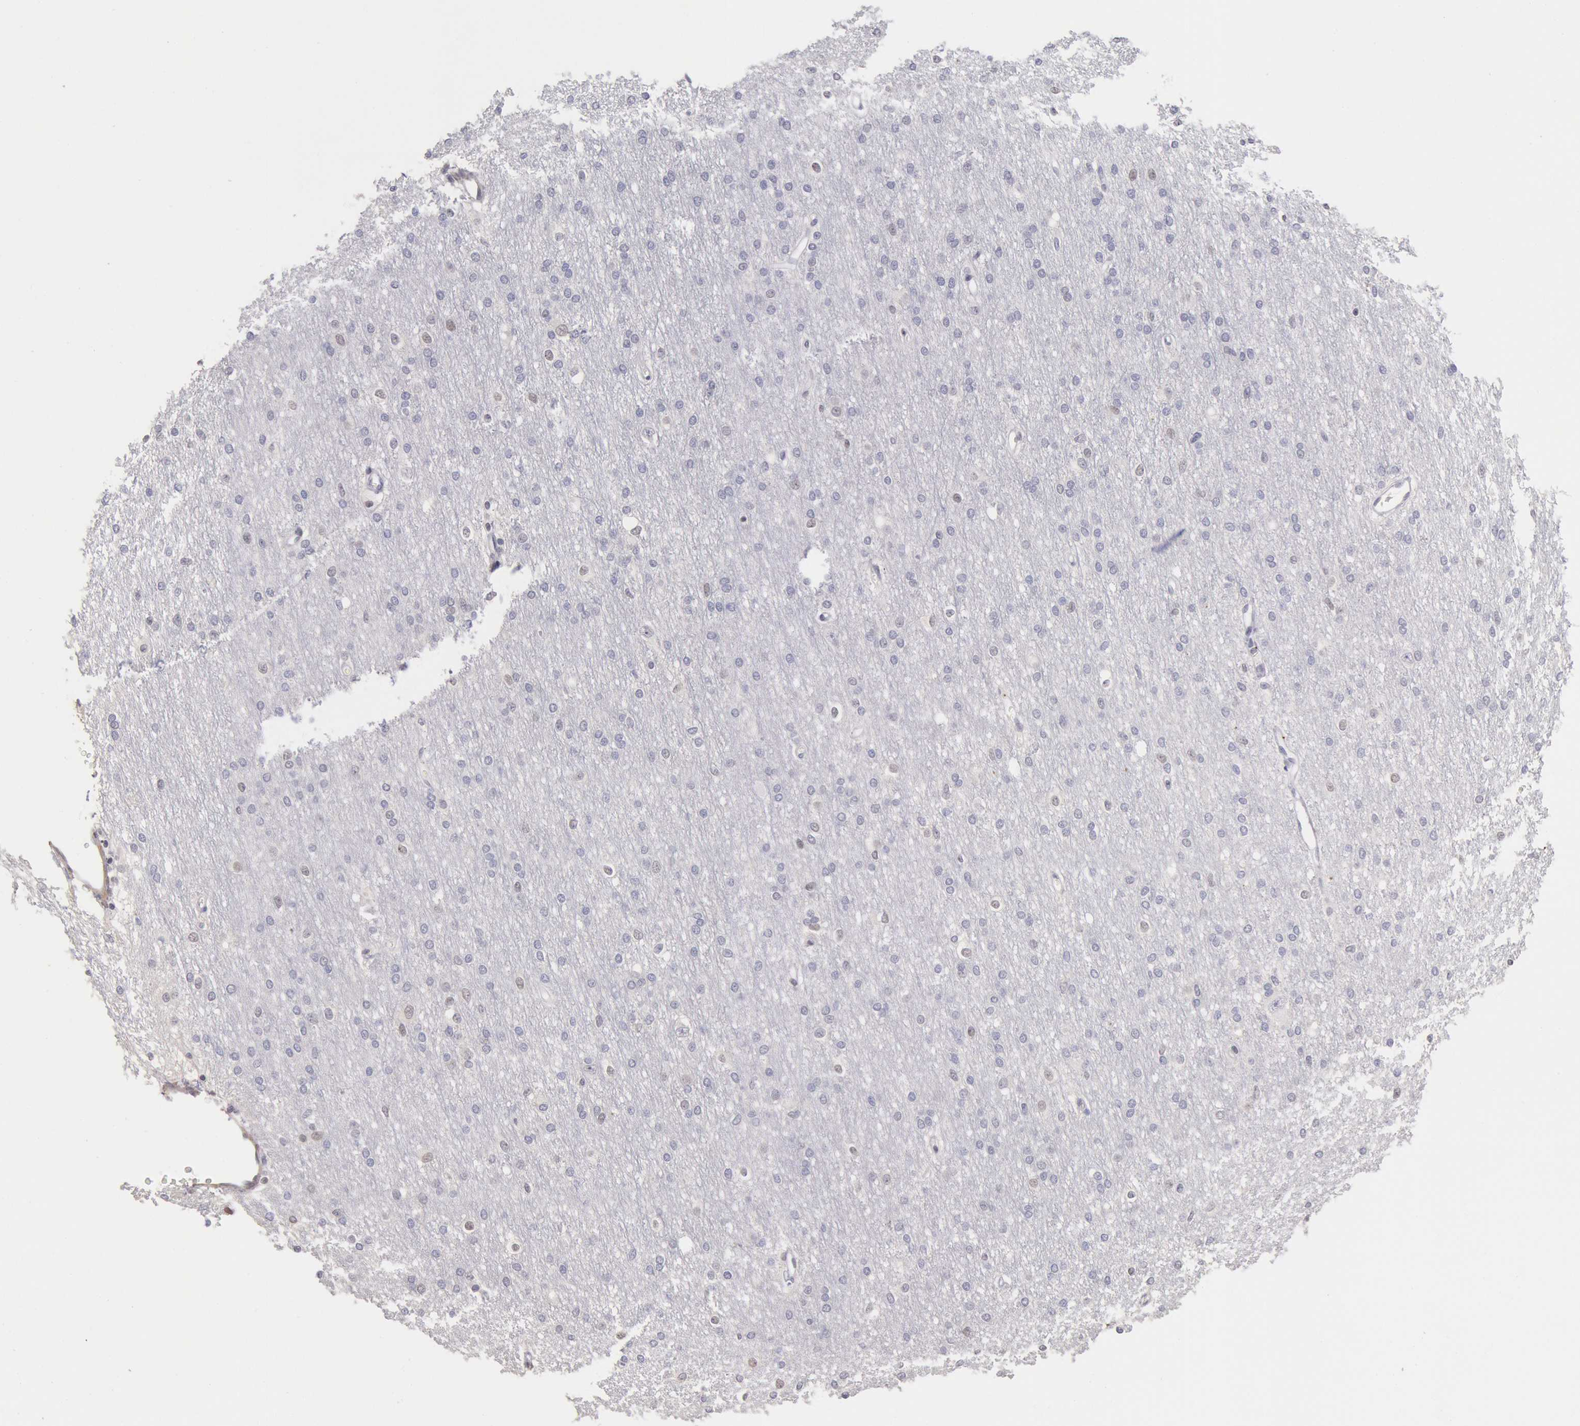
{"staining": {"intensity": "negative", "quantity": "none", "location": "none"}, "tissue": "cerebral cortex", "cell_type": "Endothelial cells", "image_type": "normal", "snomed": [{"axis": "morphology", "description": "Normal tissue, NOS"}, {"axis": "morphology", "description": "Inflammation, NOS"}, {"axis": "topography", "description": "Cerebral cortex"}], "caption": "Endothelial cells are negative for brown protein staining in benign cerebral cortex. (DAB (3,3'-diaminobenzidine) immunohistochemistry (IHC), high magnification).", "gene": "MYH6", "patient": {"sex": "male", "age": 6}}